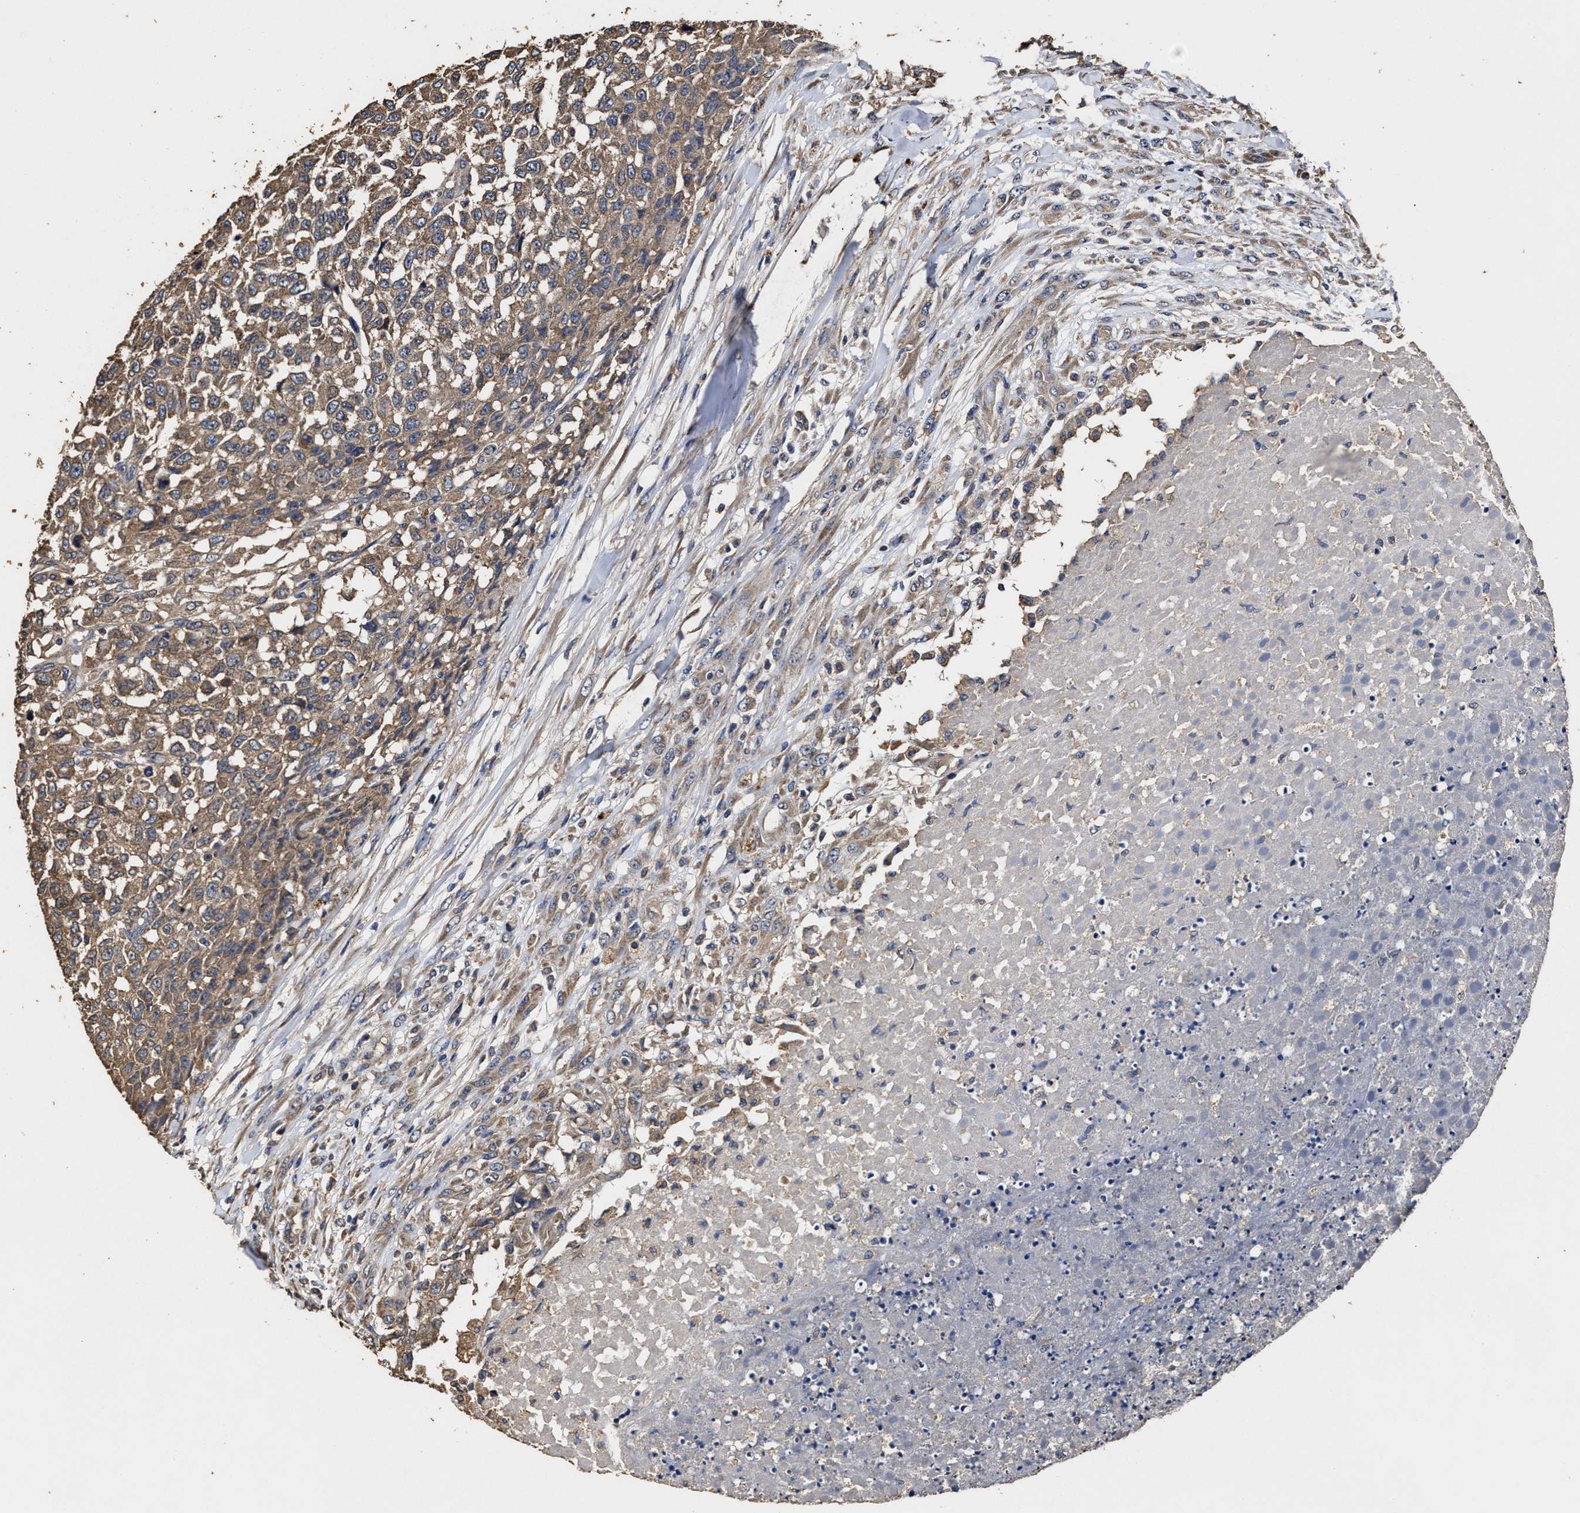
{"staining": {"intensity": "moderate", "quantity": ">75%", "location": "cytoplasmic/membranous"}, "tissue": "testis cancer", "cell_type": "Tumor cells", "image_type": "cancer", "snomed": [{"axis": "morphology", "description": "Seminoma, NOS"}, {"axis": "topography", "description": "Testis"}], "caption": "Protein staining shows moderate cytoplasmic/membranous positivity in approximately >75% of tumor cells in testis cancer (seminoma).", "gene": "PPM1K", "patient": {"sex": "male", "age": 59}}